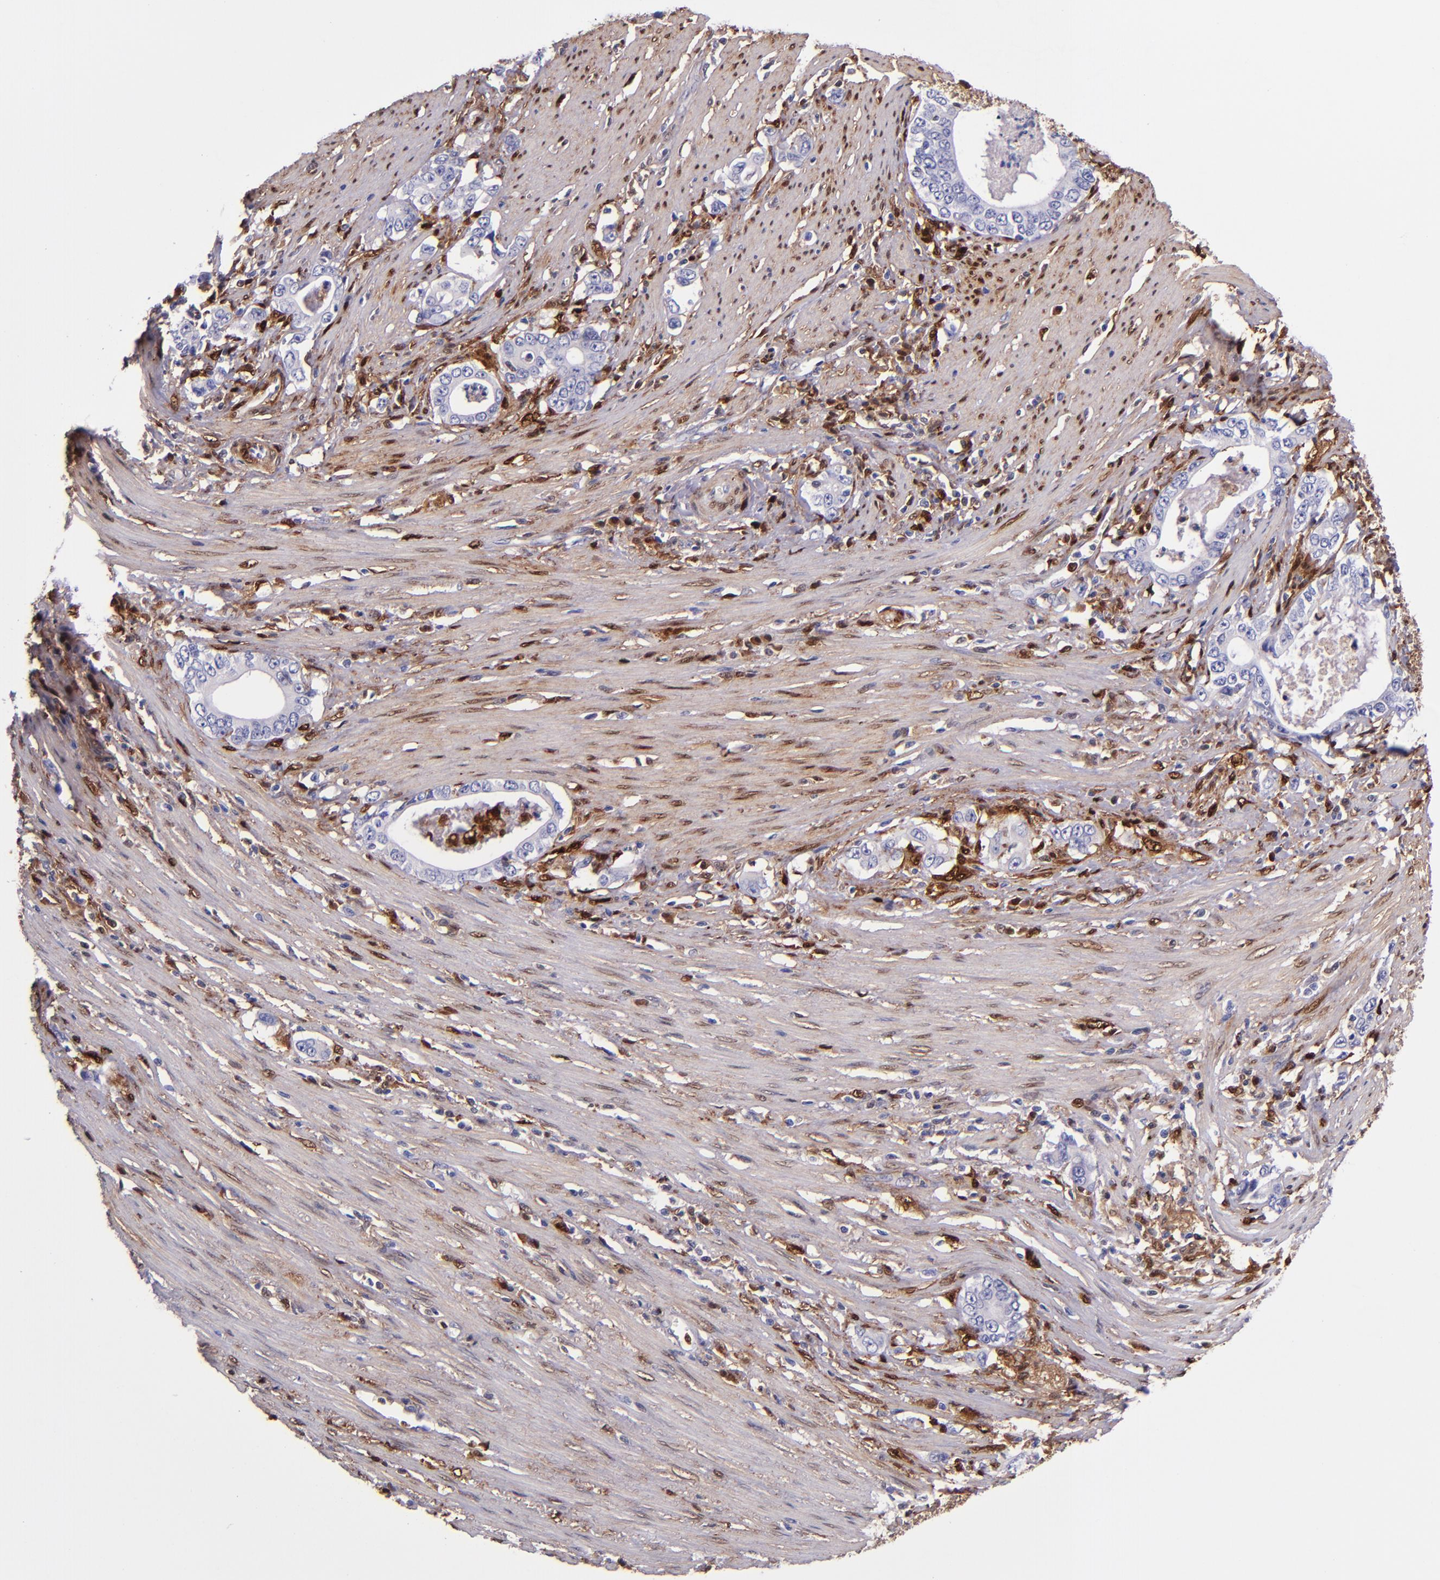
{"staining": {"intensity": "negative", "quantity": "none", "location": "none"}, "tissue": "stomach cancer", "cell_type": "Tumor cells", "image_type": "cancer", "snomed": [{"axis": "morphology", "description": "Adenocarcinoma, NOS"}, {"axis": "topography", "description": "Stomach, lower"}], "caption": "The histopathology image demonstrates no significant staining in tumor cells of stomach cancer (adenocarcinoma).", "gene": "LGALS1", "patient": {"sex": "female", "age": 72}}